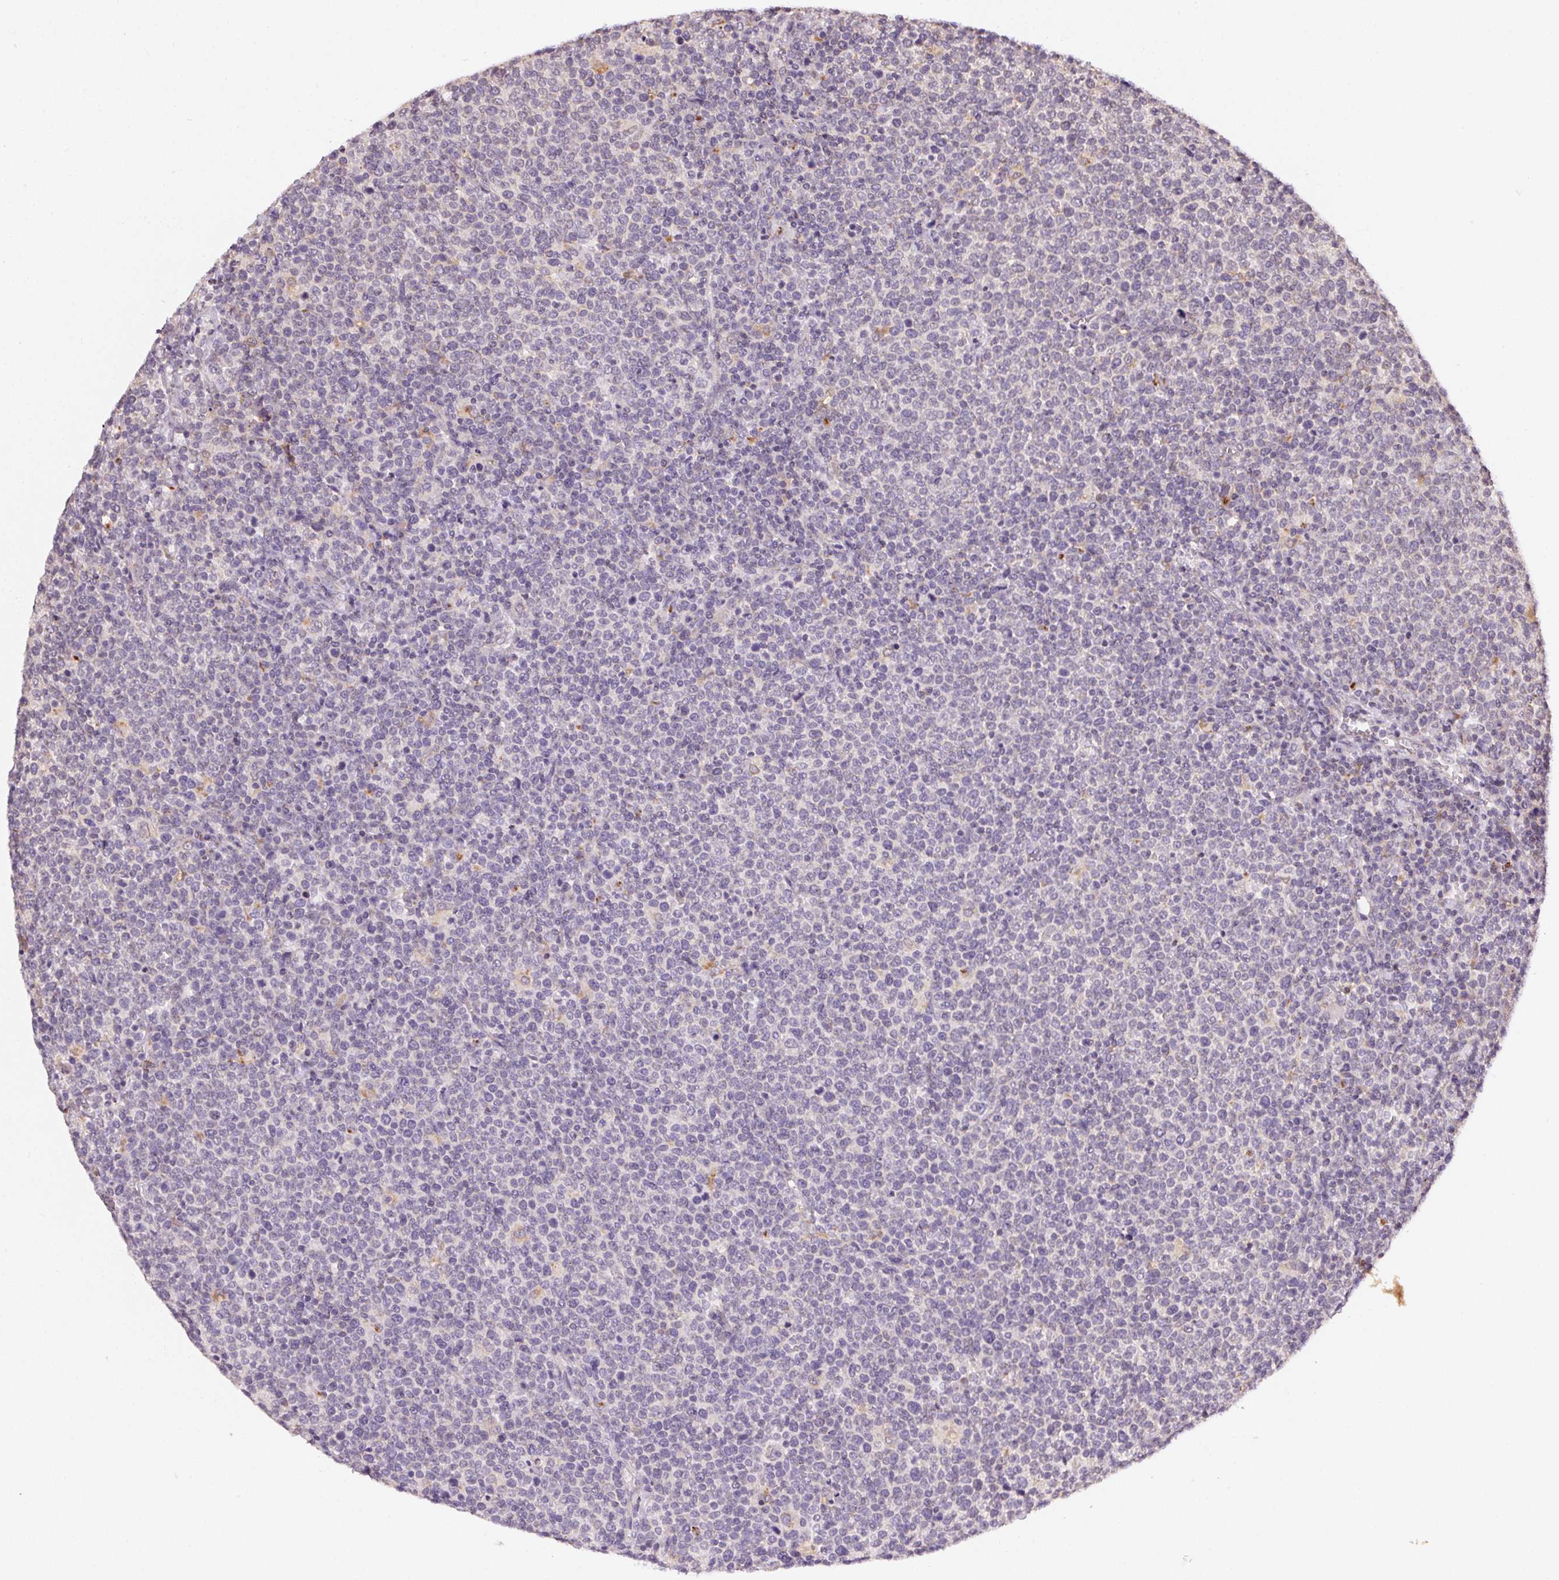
{"staining": {"intensity": "negative", "quantity": "none", "location": "none"}, "tissue": "lymphoma", "cell_type": "Tumor cells", "image_type": "cancer", "snomed": [{"axis": "morphology", "description": "Malignant lymphoma, non-Hodgkin's type, High grade"}, {"axis": "topography", "description": "Lymph node"}], "caption": "Immunohistochemical staining of human high-grade malignant lymphoma, non-Hodgkin's type demonstrates no significant positivity in tumor cells.", "gene": "METTL13", "patient": {"sex": "male", "age": 61}}